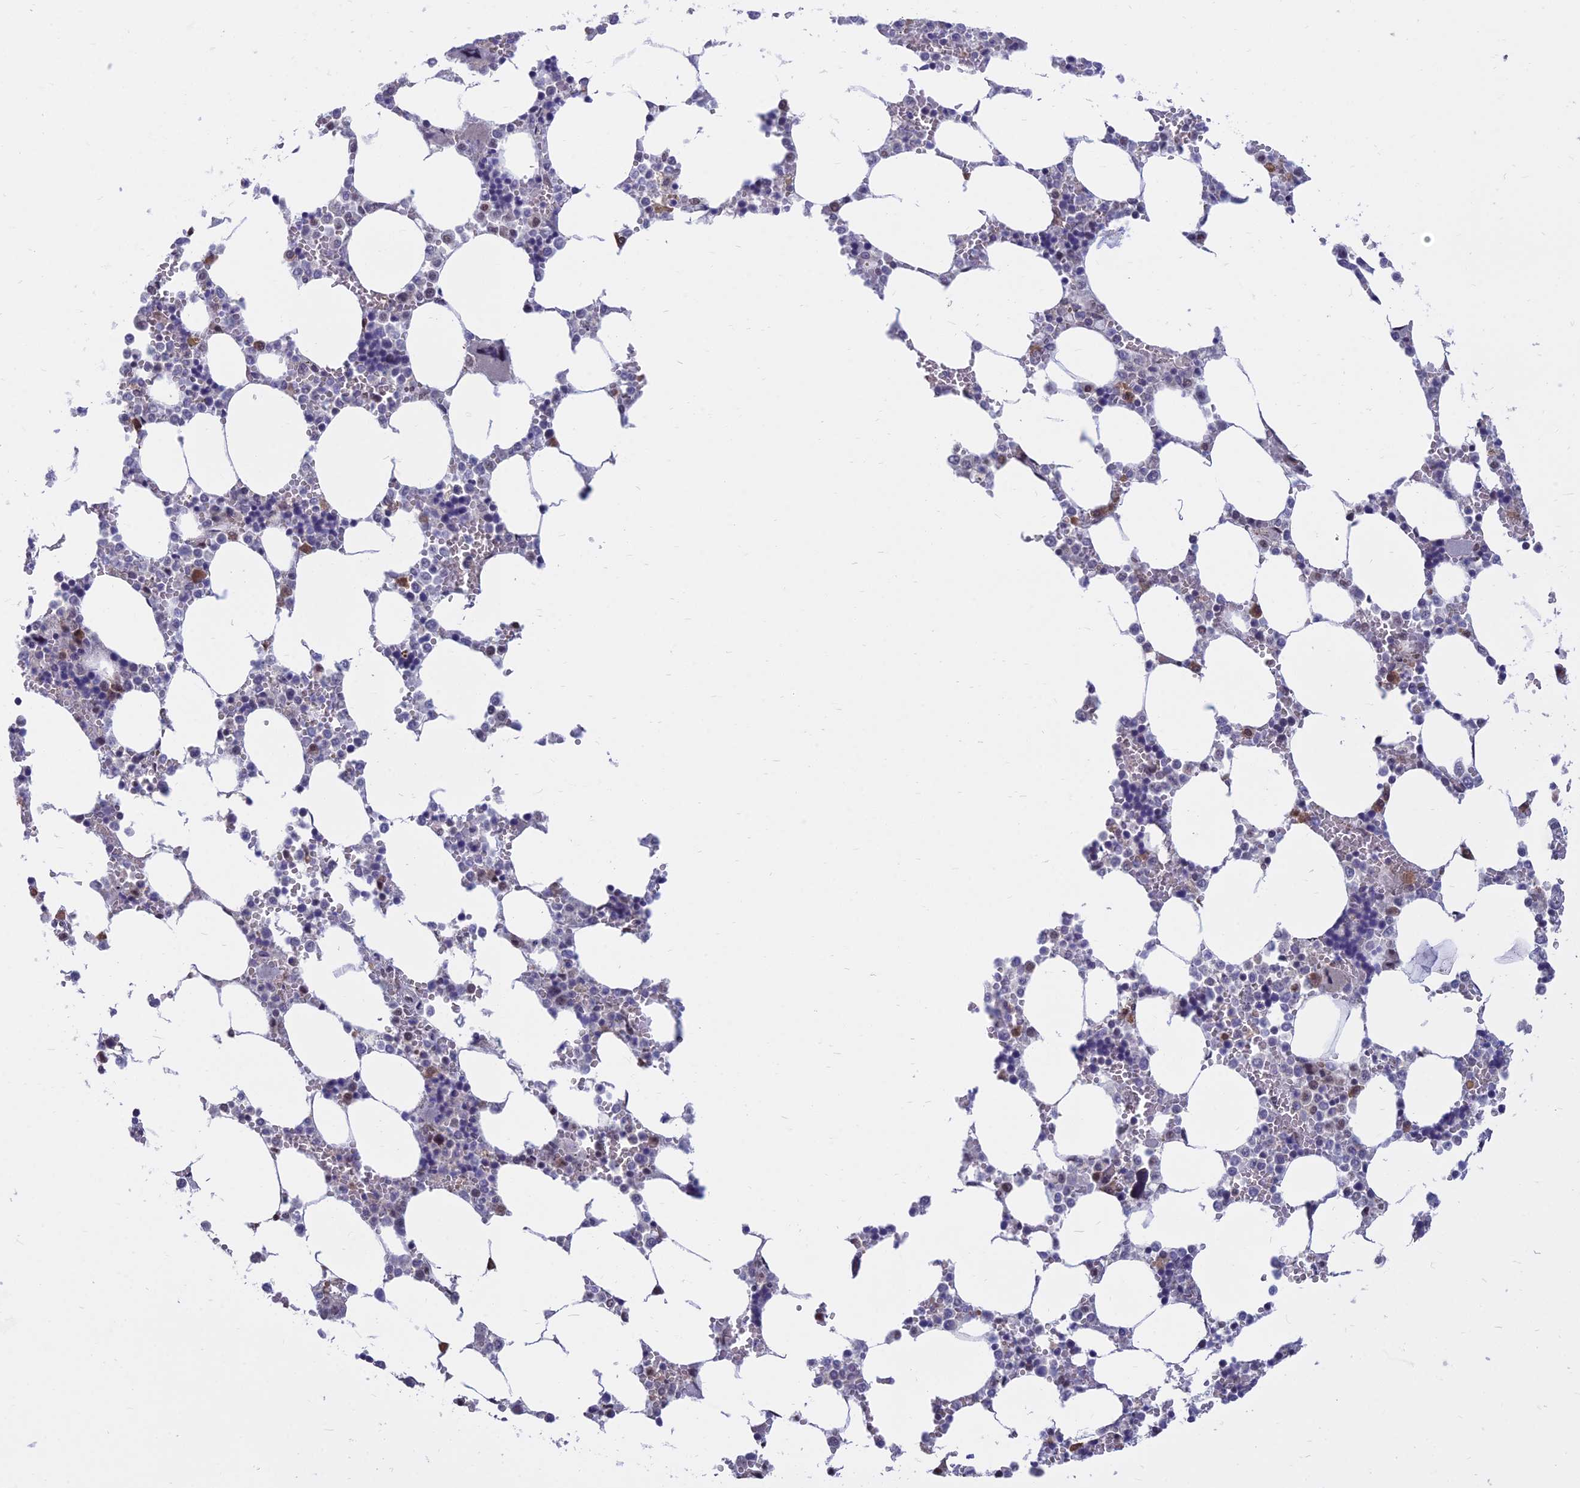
{"staining": {"intensity": "moderate", "quantity": "<25%", "location": "nuclear"}, "tissue": "bone marrow", "cell_type": "Hematopoietic cells", "image_type": "normal", "snomed": [{"axis": "morphology", "description": "Normal tissue, NOS"}, {"axis": "topography", "description": "Bone marrow"}], "caption": "Protein staining displays moderate nuclear positivity in about <25% of hematopoietic cells in benign bone marrow. (DAB (3,3'-diaminobenzidine) IHC, brown staining for protein, blue staining for nuclei).", "gene": "SRSF7", "patient": {"sex": "male", "age": 64}}